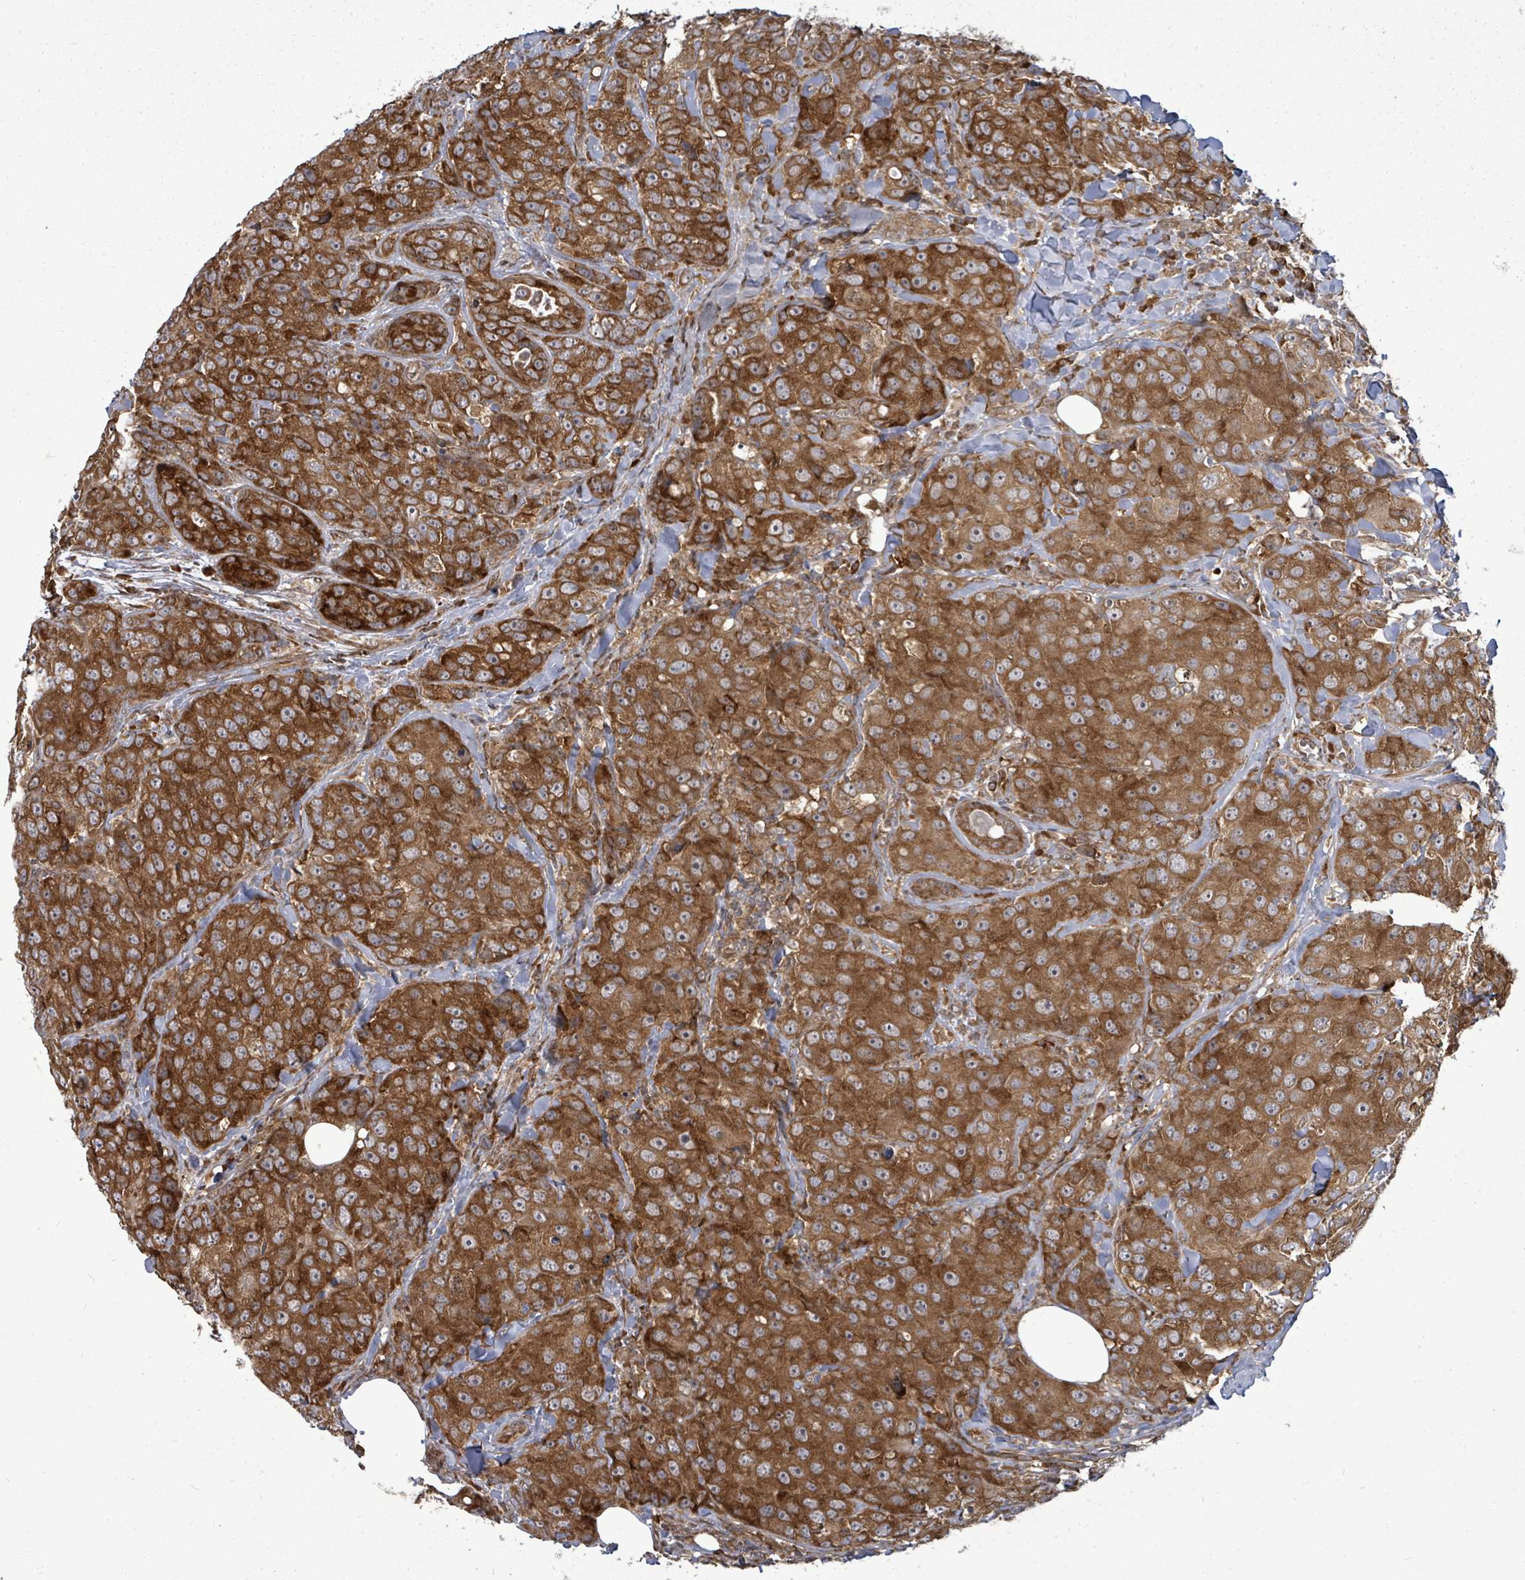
{"staining": {"intensity": "strong", "quantity": ">75%", "location": "cytoplasmic/membranous"}, "tissue": "breast cancer", "cell_type": "Tumor cells", "image_type": "cancer", "snomed": [{"axis": "morphology", "description": "Duct carcinoma"}, {"axis": "topography", "description": "Breast"}], "caption": "Approximately >75% of tumor cells in human breast infiltrating ductal carcinoma display strong cytoplasmic/membranous protein staining as visualized by brown immunohistochemical staining.", "gene": "EIF3C", "patient": {"sex": "female", "age": 43}}